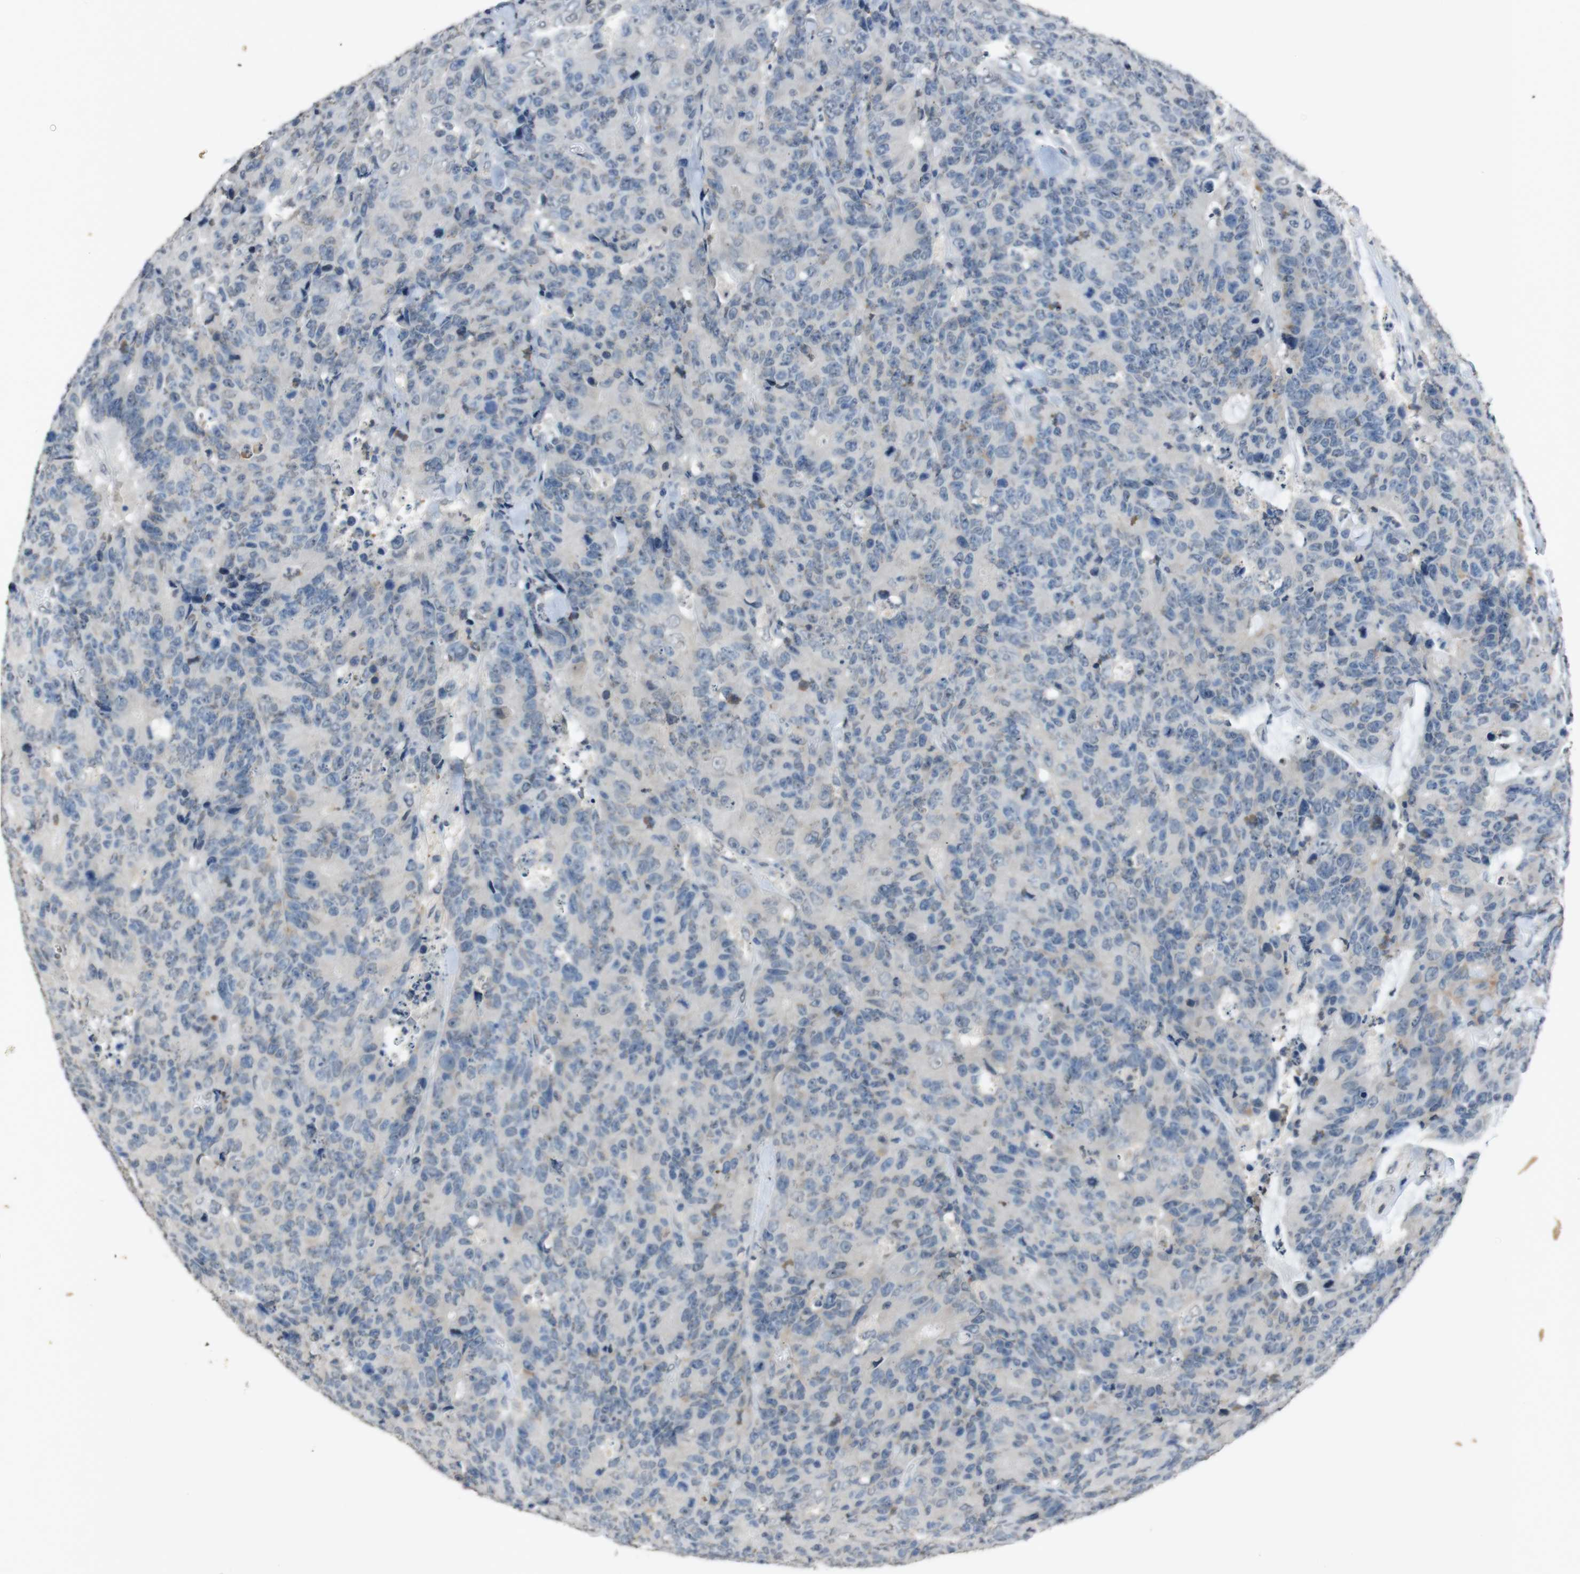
{"staining": {"intensity": "negative", "quantity": "none", "location": "none"}, "tissue": "colorectal cancer", "cell_type": "Tumor cells", "image_type": "cancer", "snomed": [{"axis": "morphology", "description": "Adenocarcinoma, NOS"}, {"axis": "topography", "description": "Colon"}], "caption": "Colorectal cancer (adenocarcinoma) was stained to show a protein in brown. There is no significant expression in tumor cells.", "gene": "STBD1", "patient": {"sex": "female", "age": 86}}